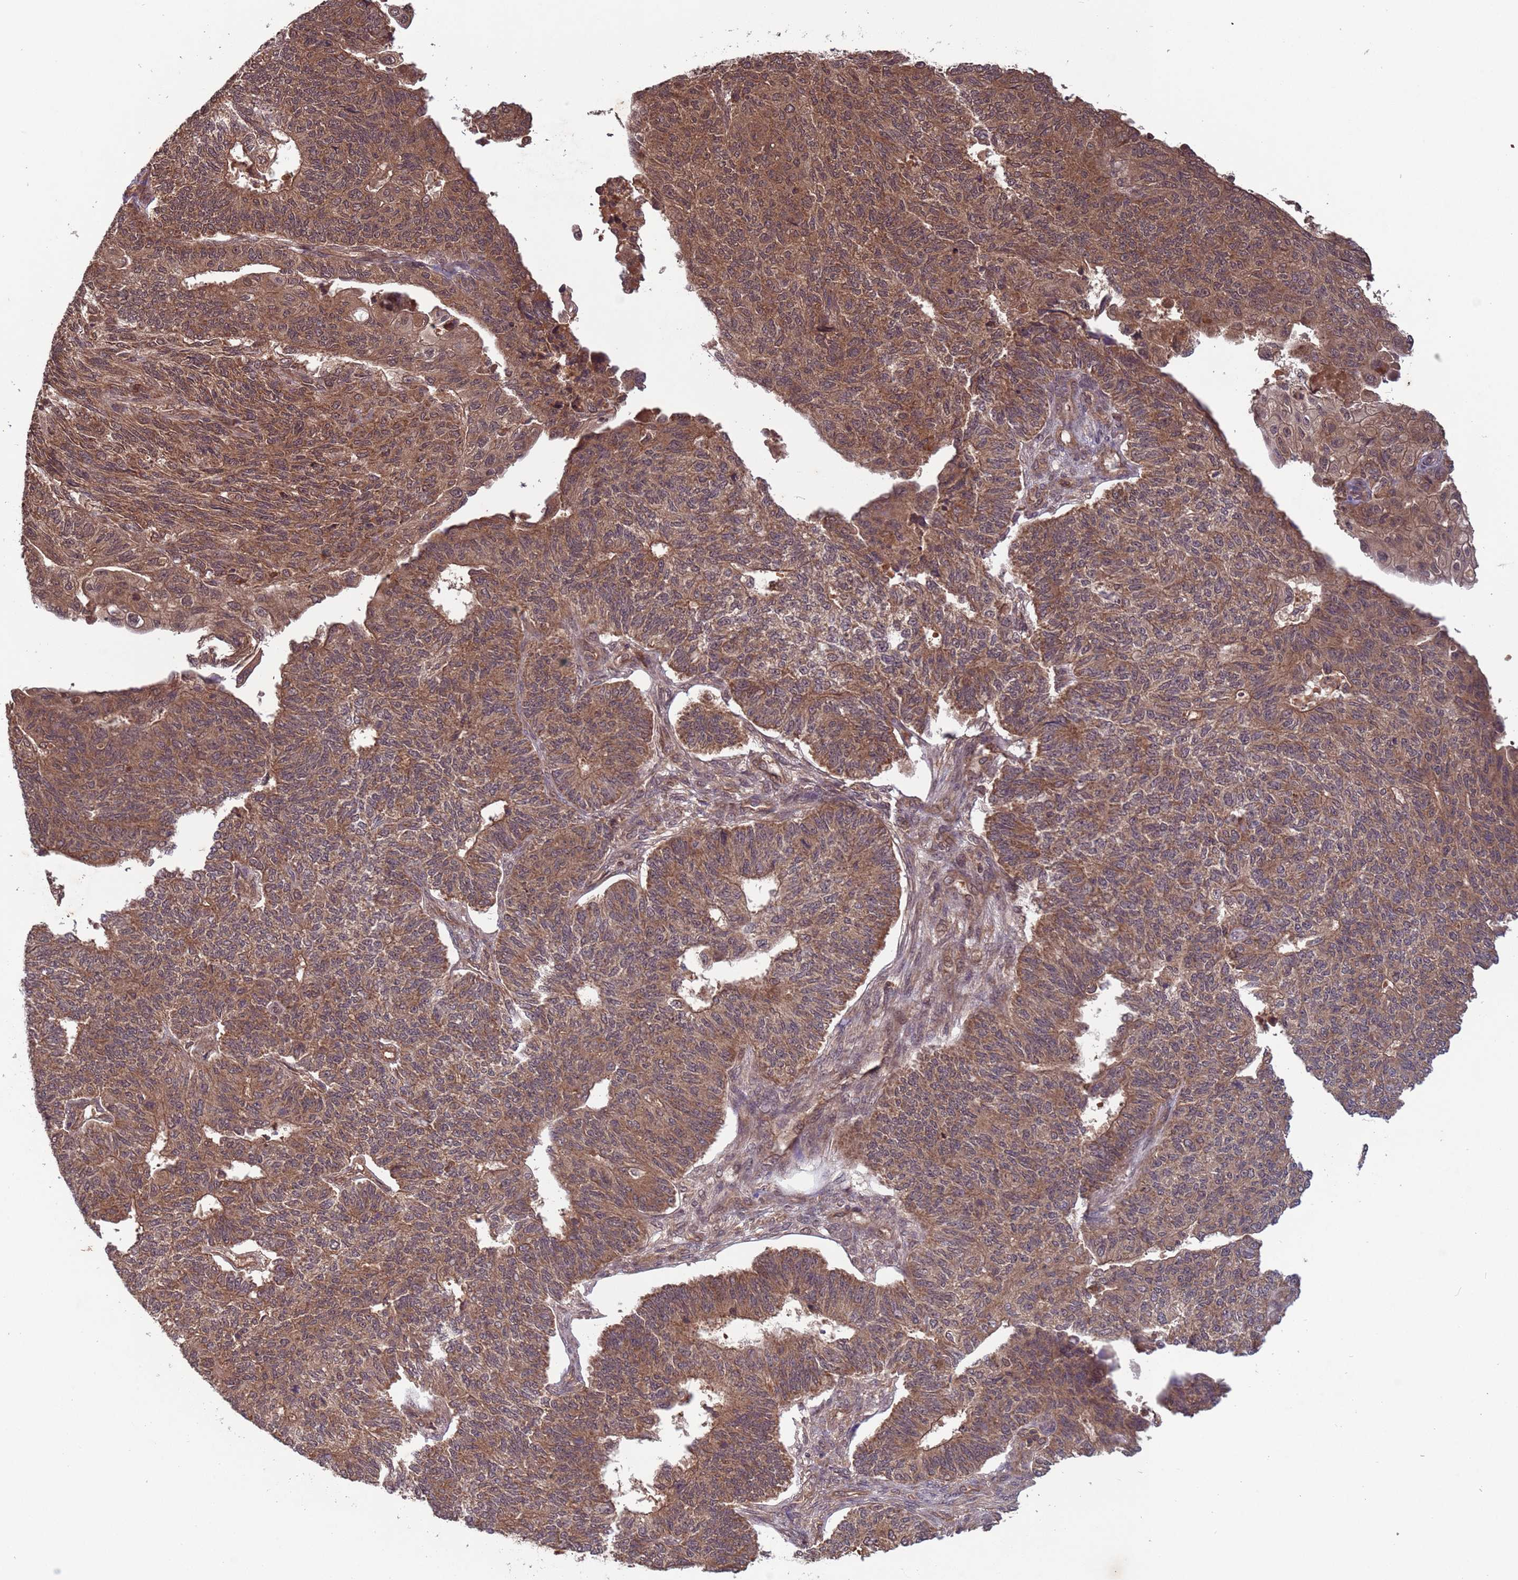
{"staining": {"intensity": "moderate", "quantity": ">75%", "location": "cytoplasmic/membranous"}, "tissue": "endometrial cancer", "cell_type": "Tumor cells", "image_type": "cancer", "snomed": [{"axis": "morphology", "description": "Adenocarcinoma, NOS"}, {"axis": "topography", "description": "Endometrium"}], "caption": "Endometrial cancer (adenocarcinoma) stained with immunohistochemistry exhibits moderate cytoplasmic/membranous positivity in about >75% of tumor cells.", "gene": "ERI1", "patient": {"sex": "female", "age": 32}}